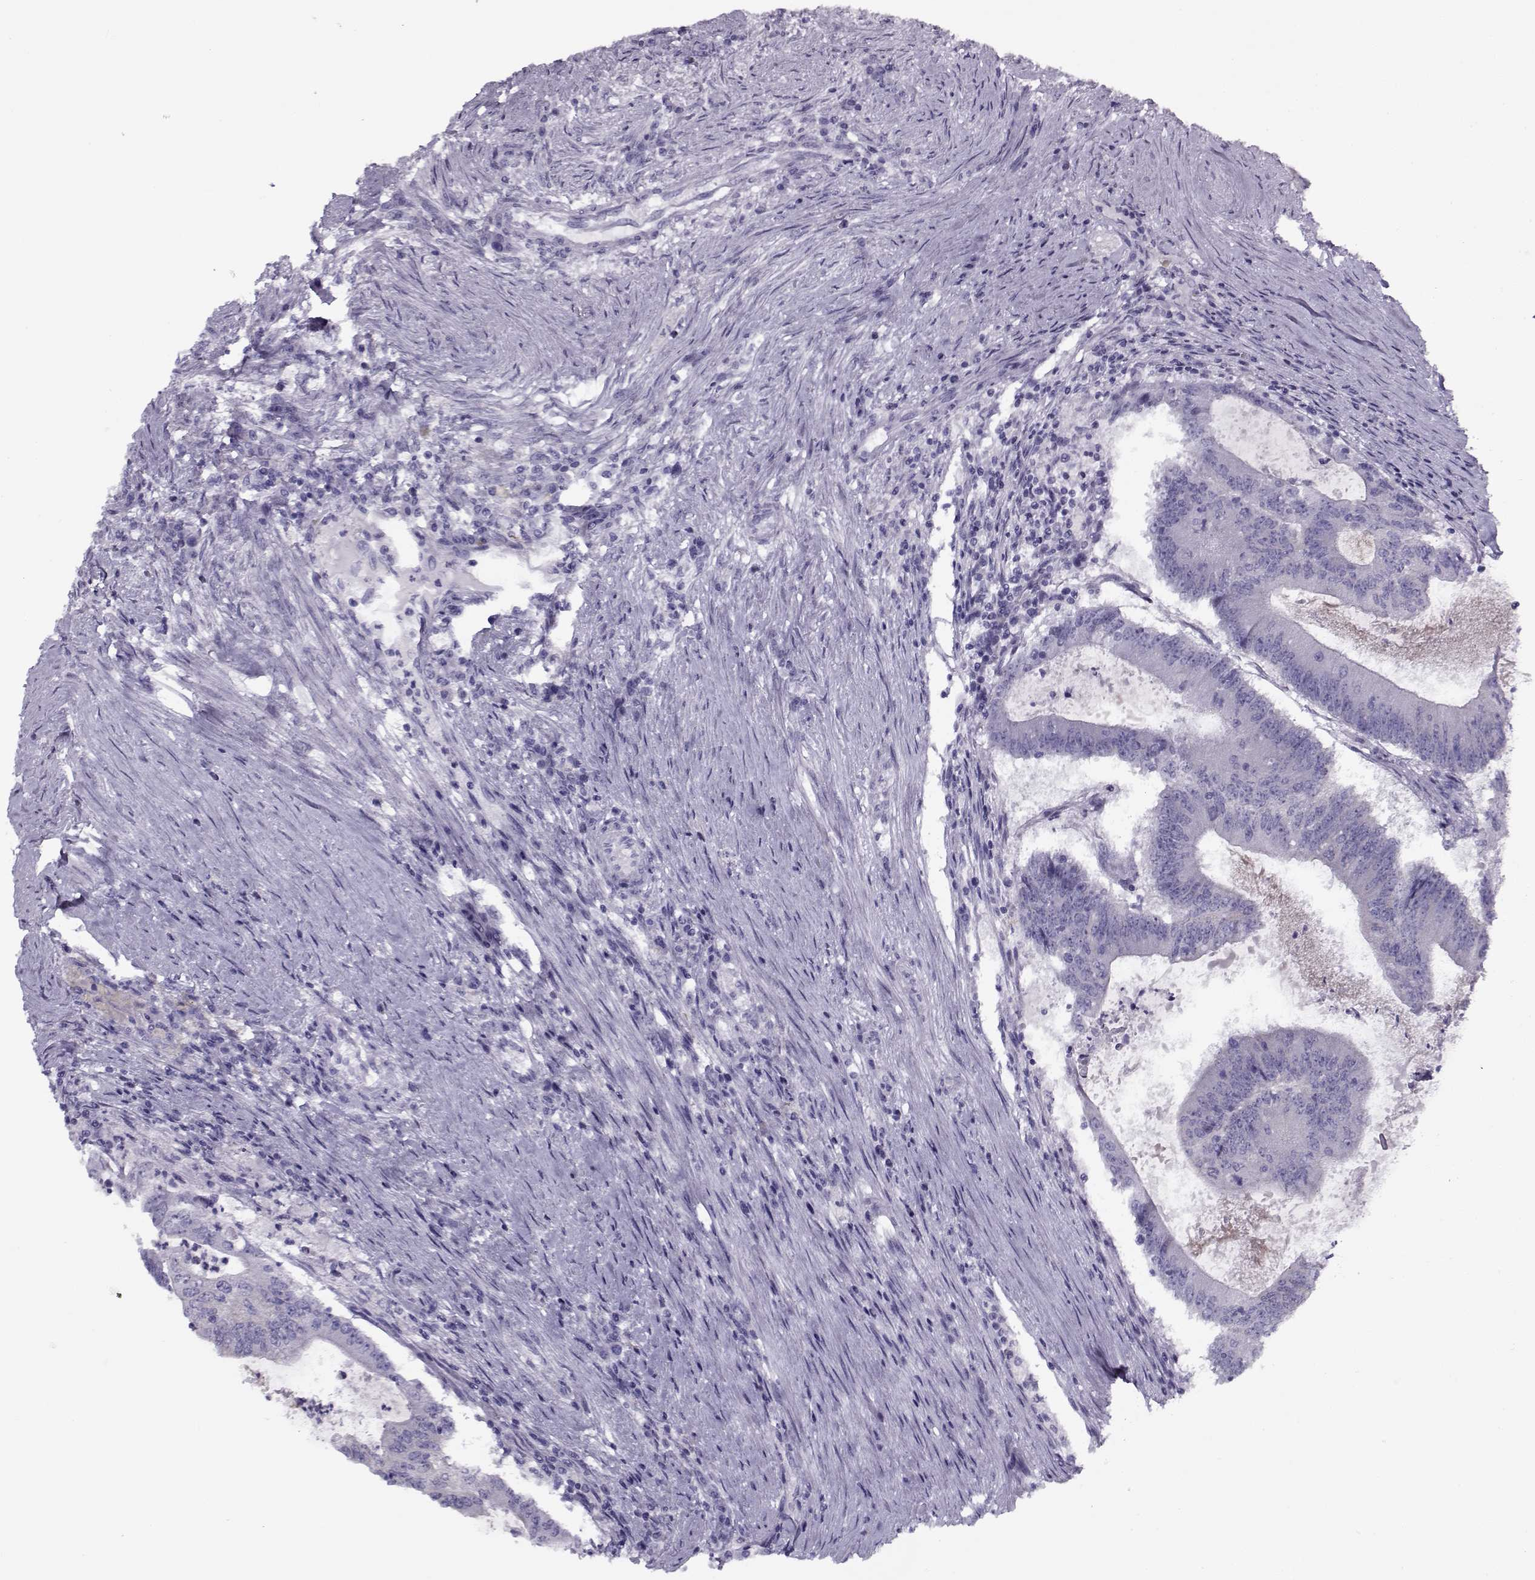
{"staining": {"intensity": "negative", "quantity": "none", "location": "none"}, "tissue": "colorectal cancer", "cell_type": "Tumor cells", "image_type": "cancer", "snomed": [{"axis": "morphology", "description": "Adenocarcinoma, NOS"}, {"axis": "topography", "description": "Colon"}], "caption": "This photomicrograph is of colorectal cancer stained with immunohistochemistry to label a protein in brown with the nuclei are counter-stained blue. There is no expression in tumor cells. (Stains: DAB (3,3'-diaminobenzidine) immunohistochemistry (IHC) with hematoxylin counter stain, Microscopy: brightfield microscopy at high magnification).", "gene": "PP2D1", "patient": {"sex": "female", "age": 70}}